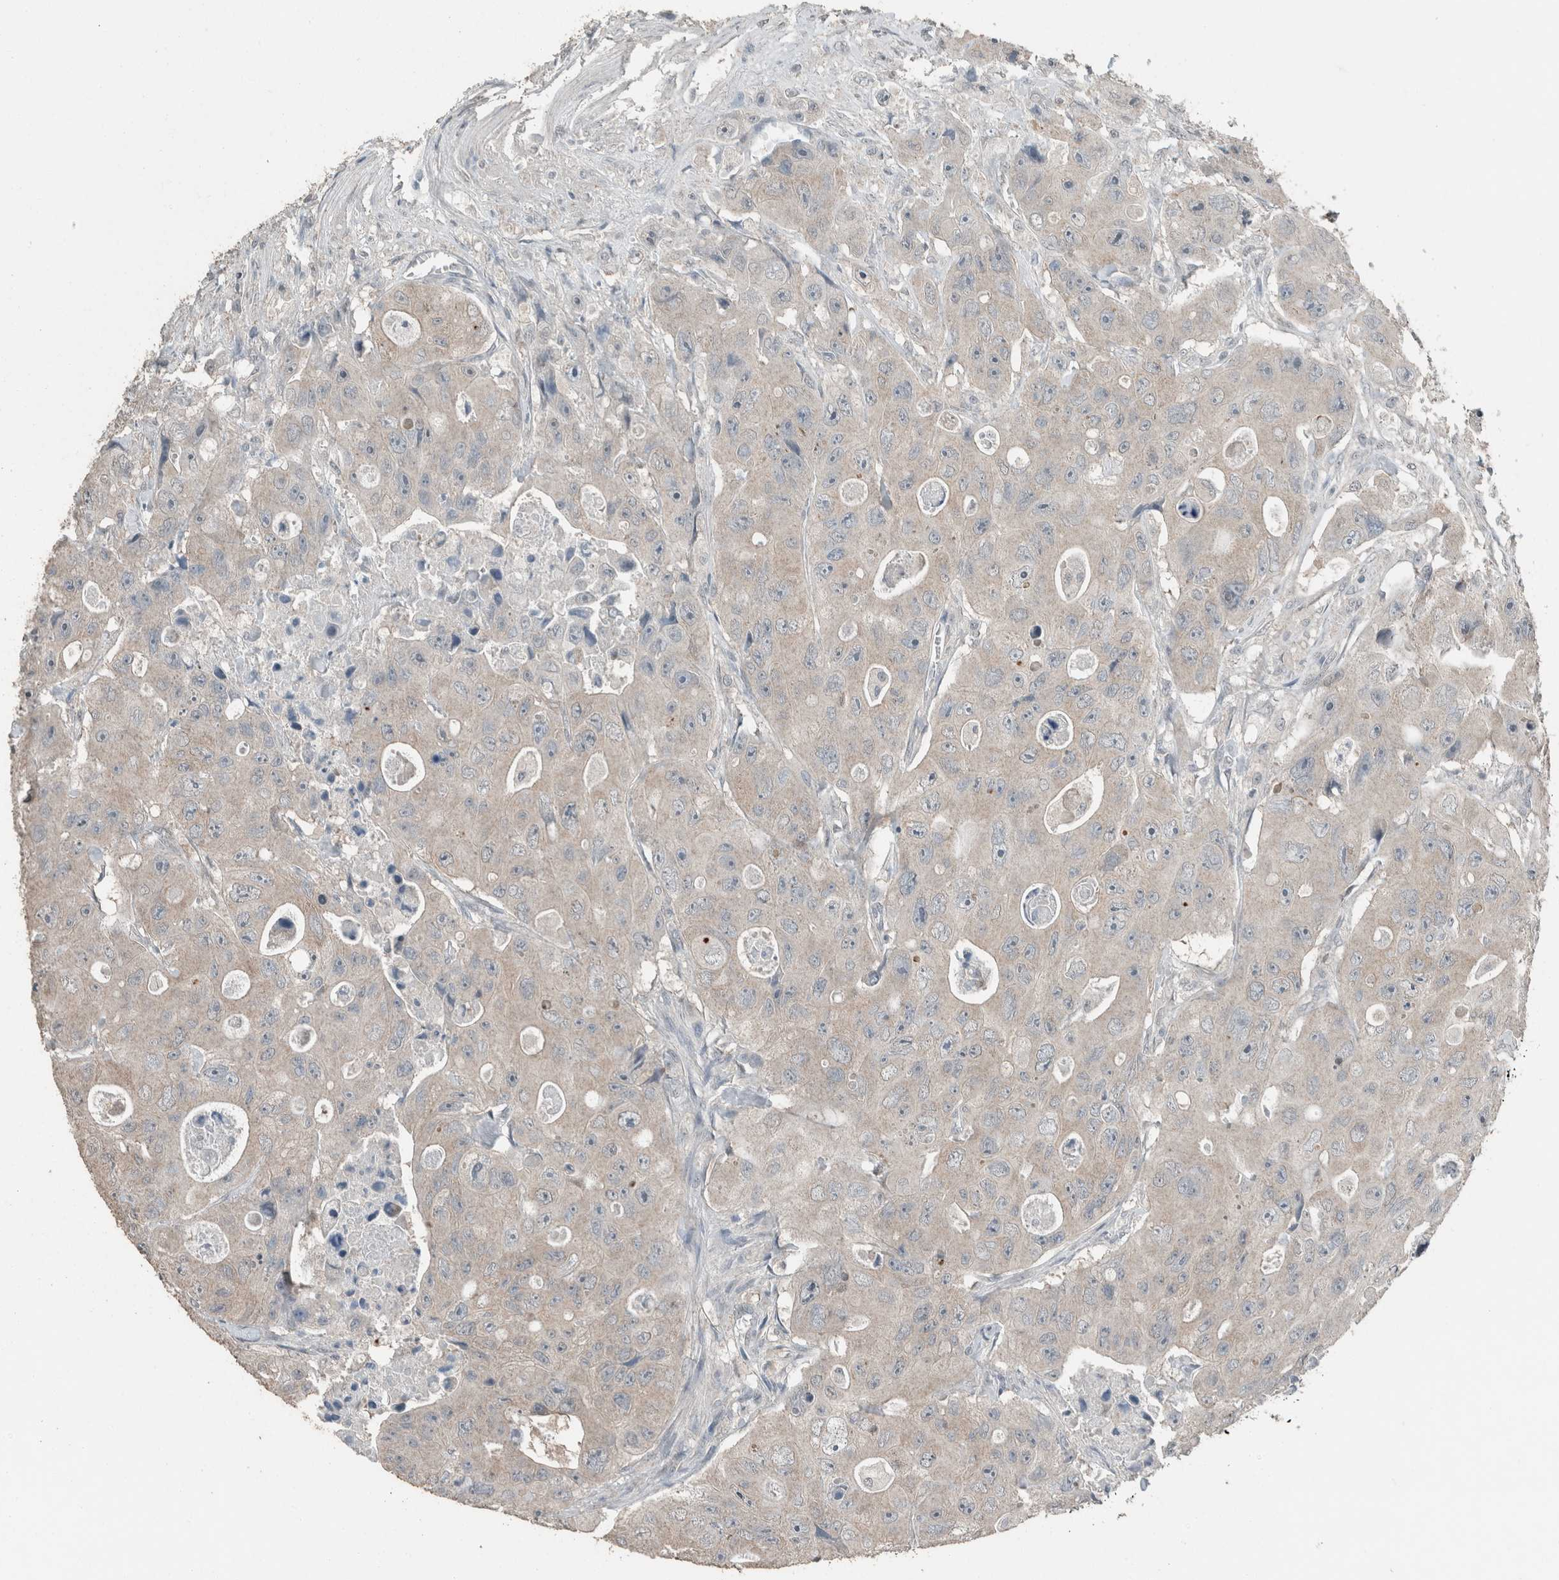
{"staining": {"intensity": "negative", "quantity": "none", "location": "none"}, "tissue": "colorectal cancer", "cell_type": "Tumor cells", "image_type": "cancer", "snomed": [{"axis": "morphology", "description": "Adenocarcinoma, NOS"}, {"axis": "topography", "description": "Colon"}], "caption": "Immunohistochemistry photomicrograph of human colorectal cancer stained for a protein (brown), which shows no staining in tumor cells.", "gene": "ACVR2B", "patient": {"sex": "female", "age": 46}}